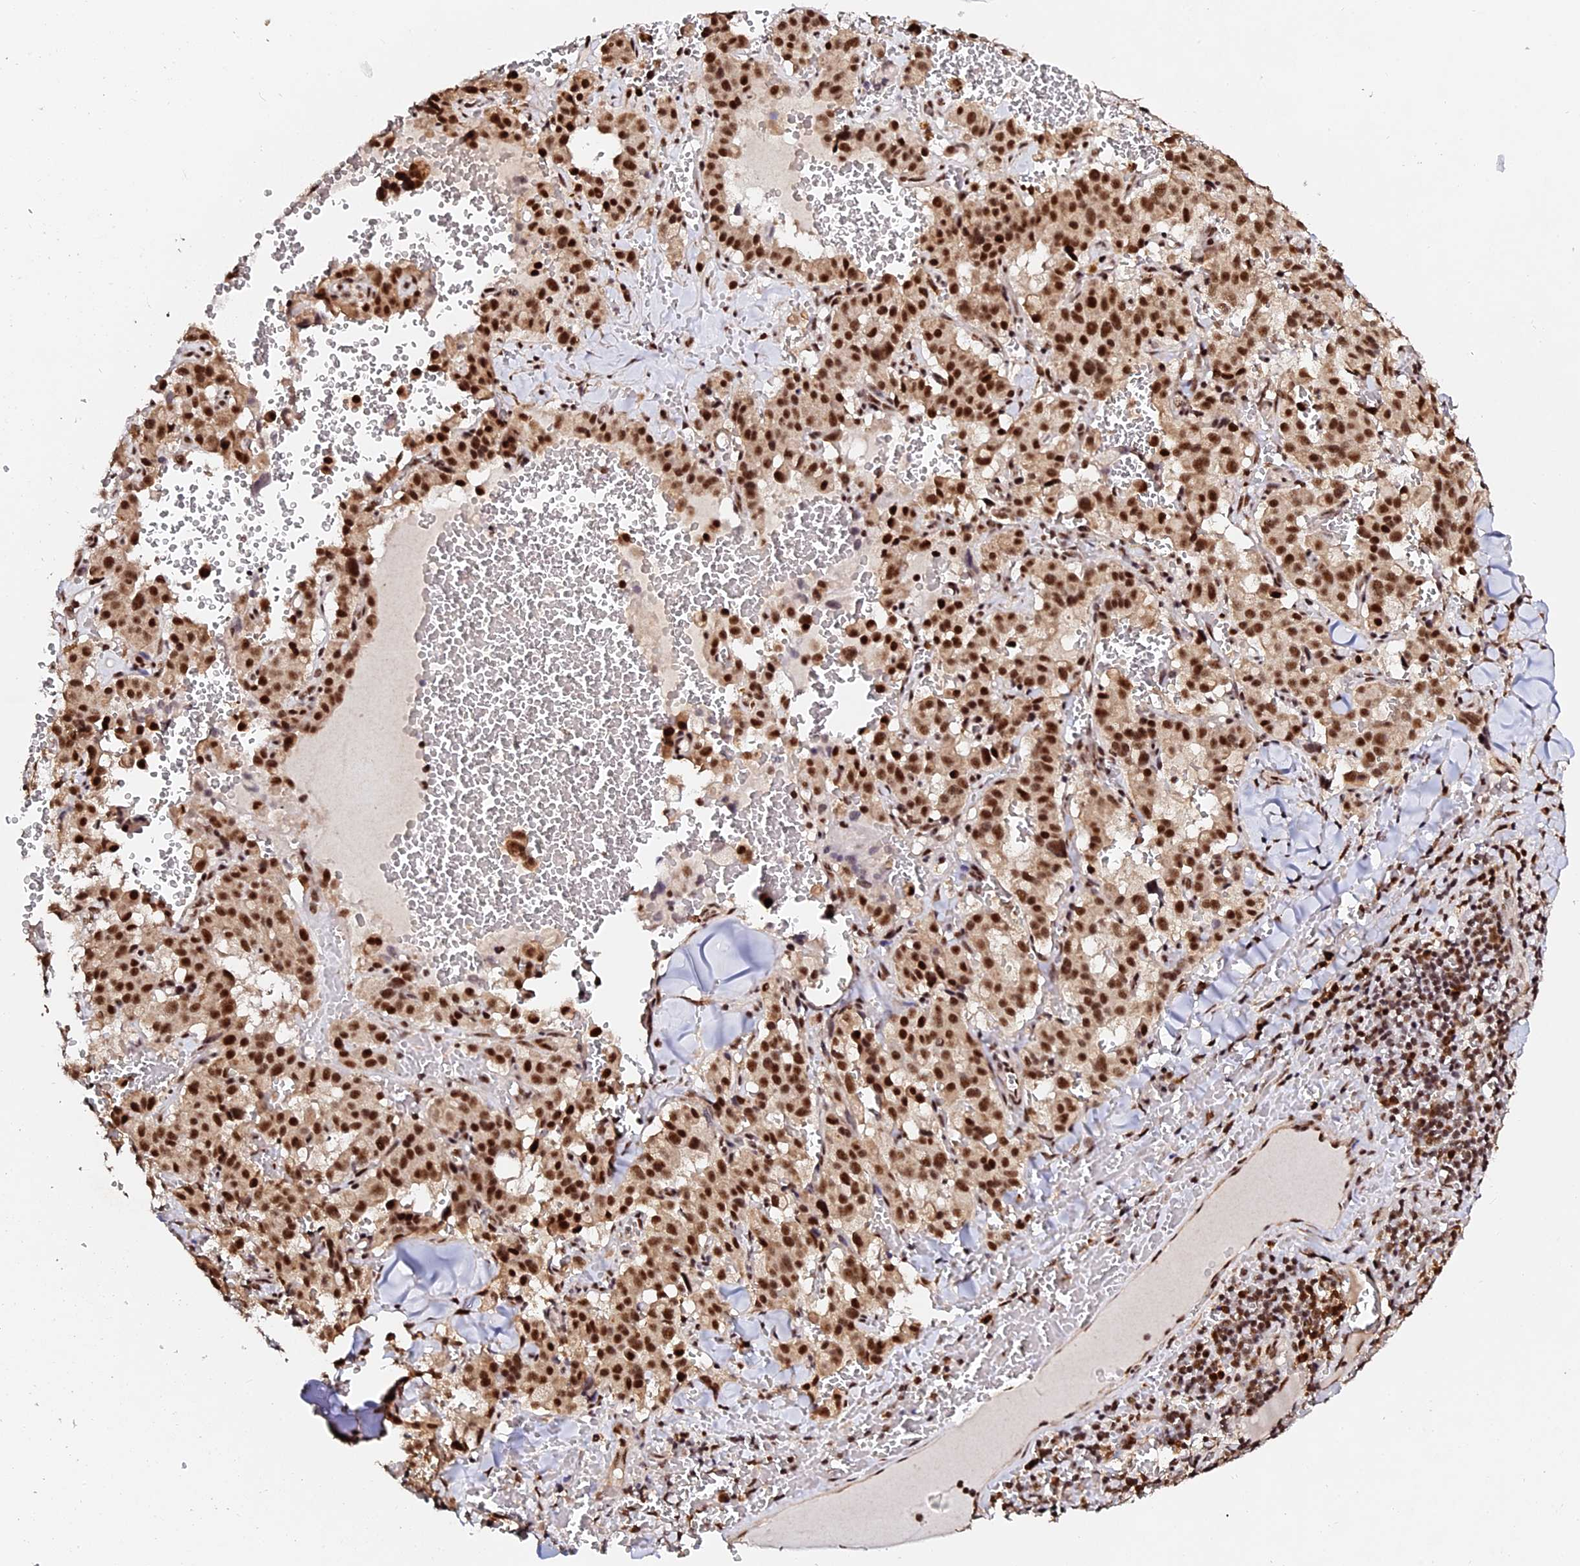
{"staining": {"intensity": "strong", "quantity": ">75%", "location": "nuclear"}, "tissue": "pancreatic cancer", "cell_type": "Tumor cells", "image_type": "cancer", "snomed": [{"axis": "morphology", "description": "Adenocarcinoma, NOS"}, {"axis": "topography", "description": "Pancreas"}], "caption": "Approximately >75% of tumor cells in human adenocarcinoma (pancreatic) demonstrate strong nuclear protein staining as visualized by brown immunohistochemical staining.", "gene": "MCRS1", "patient": {"sex": "male", "age": 65}}